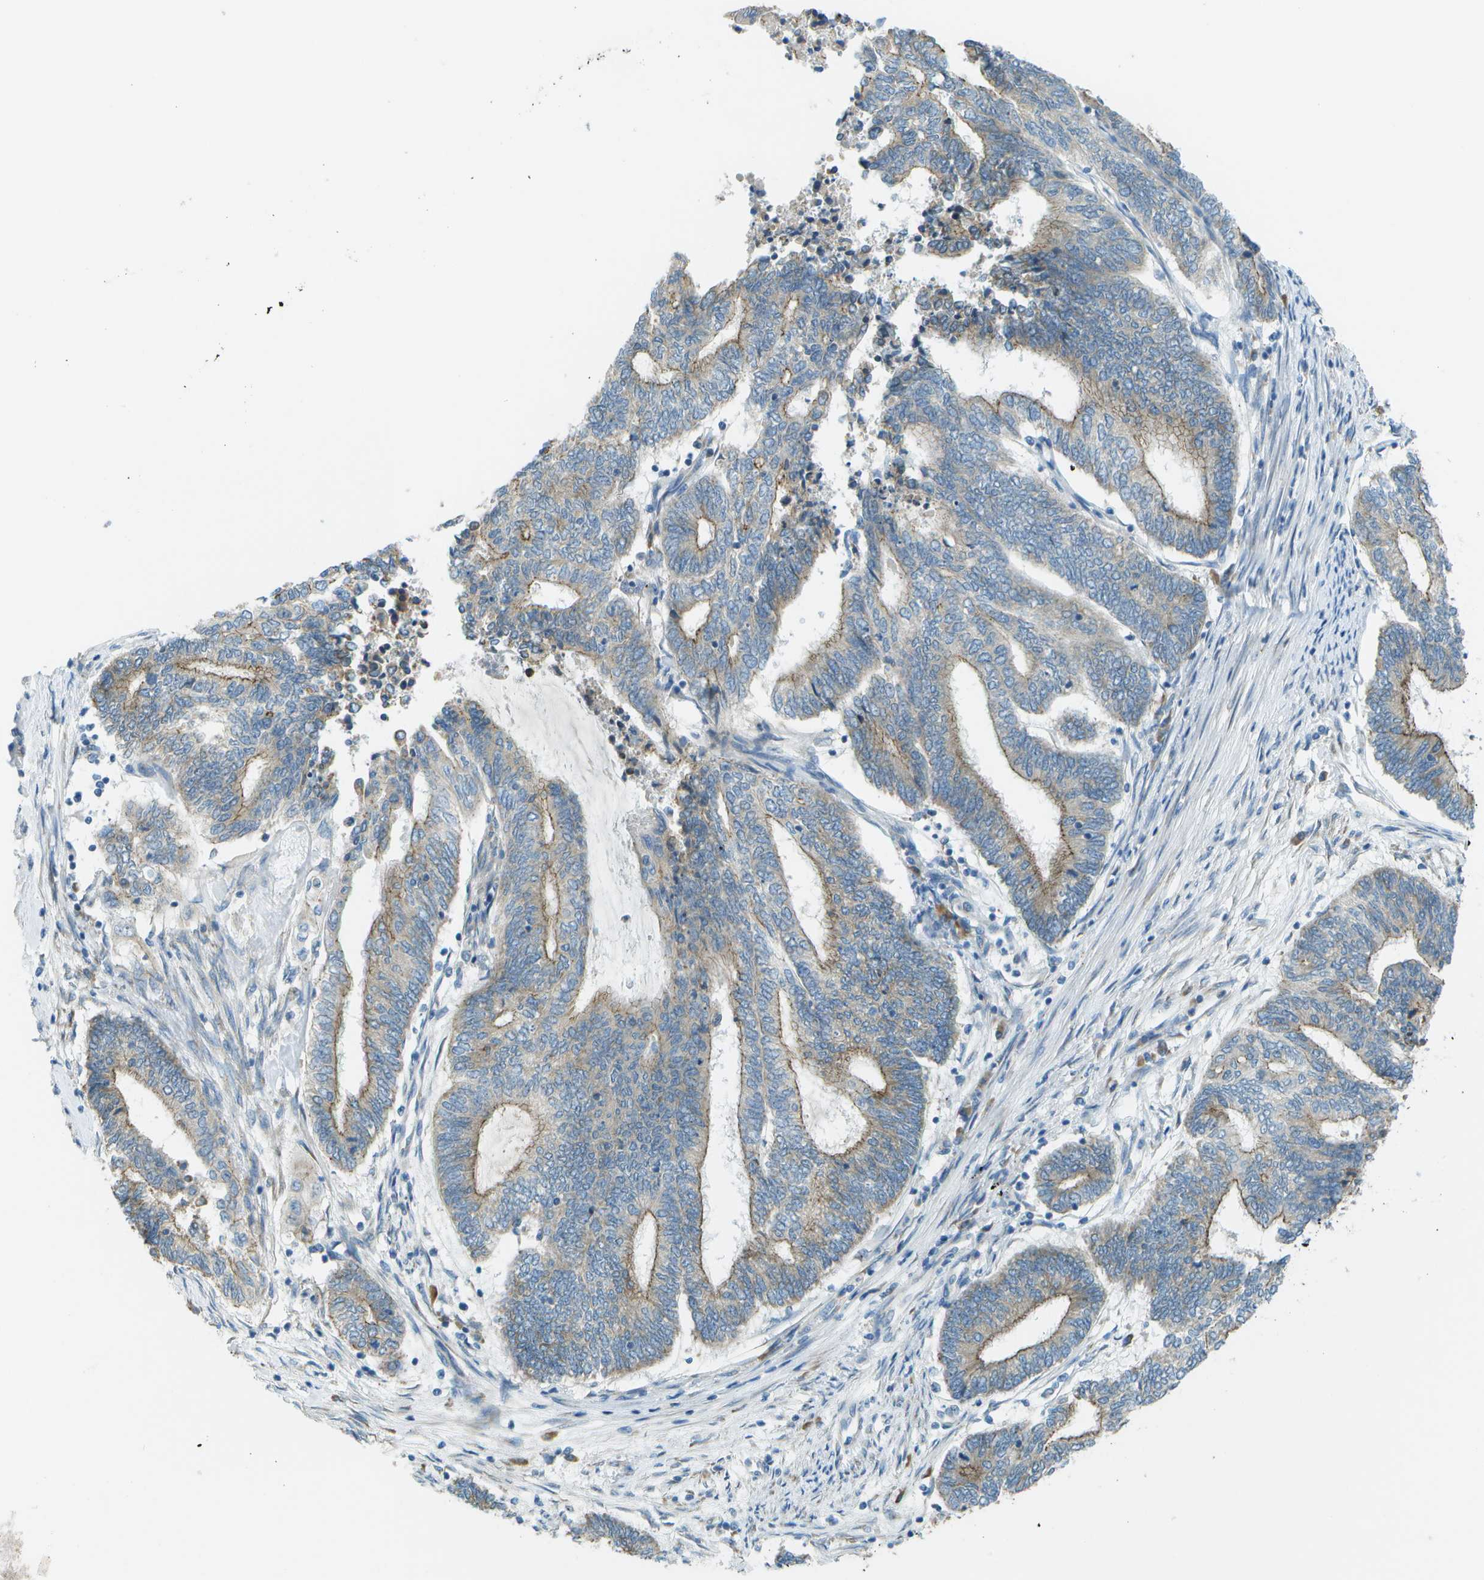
{"staining": {"intensity": "weak", "quantity": ">75%", "location": "cytoplasmic/membranous"}, "tissue": "endometrial cancer", "cell_type": "Tumor cells", "image_type": "cancer", "snomed": [{"axis": "morphology", "description": "Adenocarcinoma, NOS"}, {"axis": "topography", "description": "Uterus"}, {"axis": "topography", "description": "Endometrium"}], "caption": "The image reveals a brown stain indicating the presence of a protein in the cytoplasmic/membranous of tumor cells in endometrial adenocarcinoma.", "gene": "KCTD3", "patient": {"sex": "female", "age": 70}}